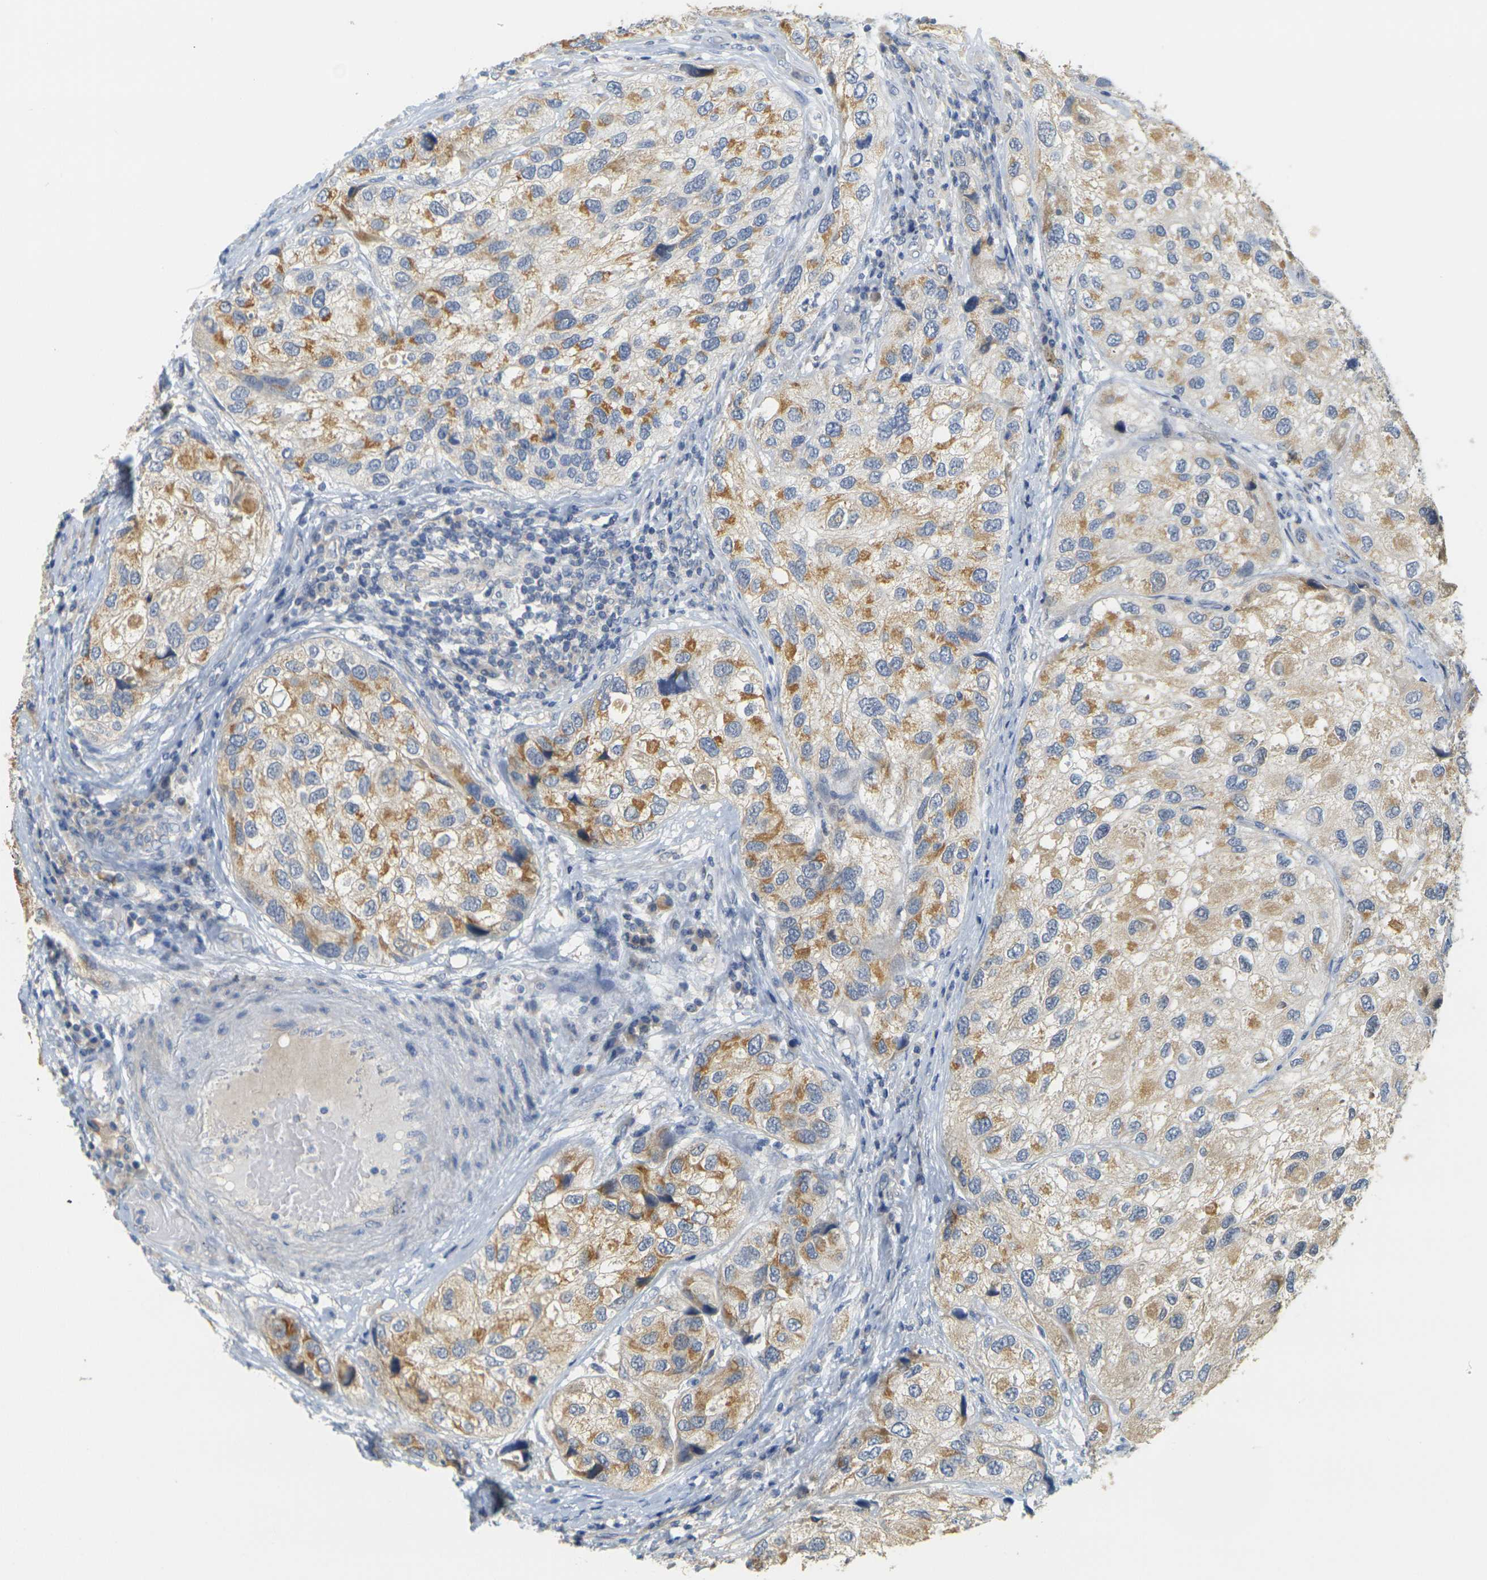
{"staining": {"intensity": "moderate", "quantity": ">75%", "location": "cytoplasmic/membranous"}, "tissue": "urothelial cancer", "cell_type": "Tumor cells", "image_type": "cancer", "snomed": [{"axis": "morphology", "description": "Urothelial carcinoma, High grade"}, {"axis": "topography", "description": "Urinary bladder"}], "caption": "Immunohistochemical staining of urothelial cancer exhibits moderate cytoplasmic/membranous protein staining in about >75% of tumor cells.", "gene": "GDAP1", "patient": {"sex": "female", "age": 64}}